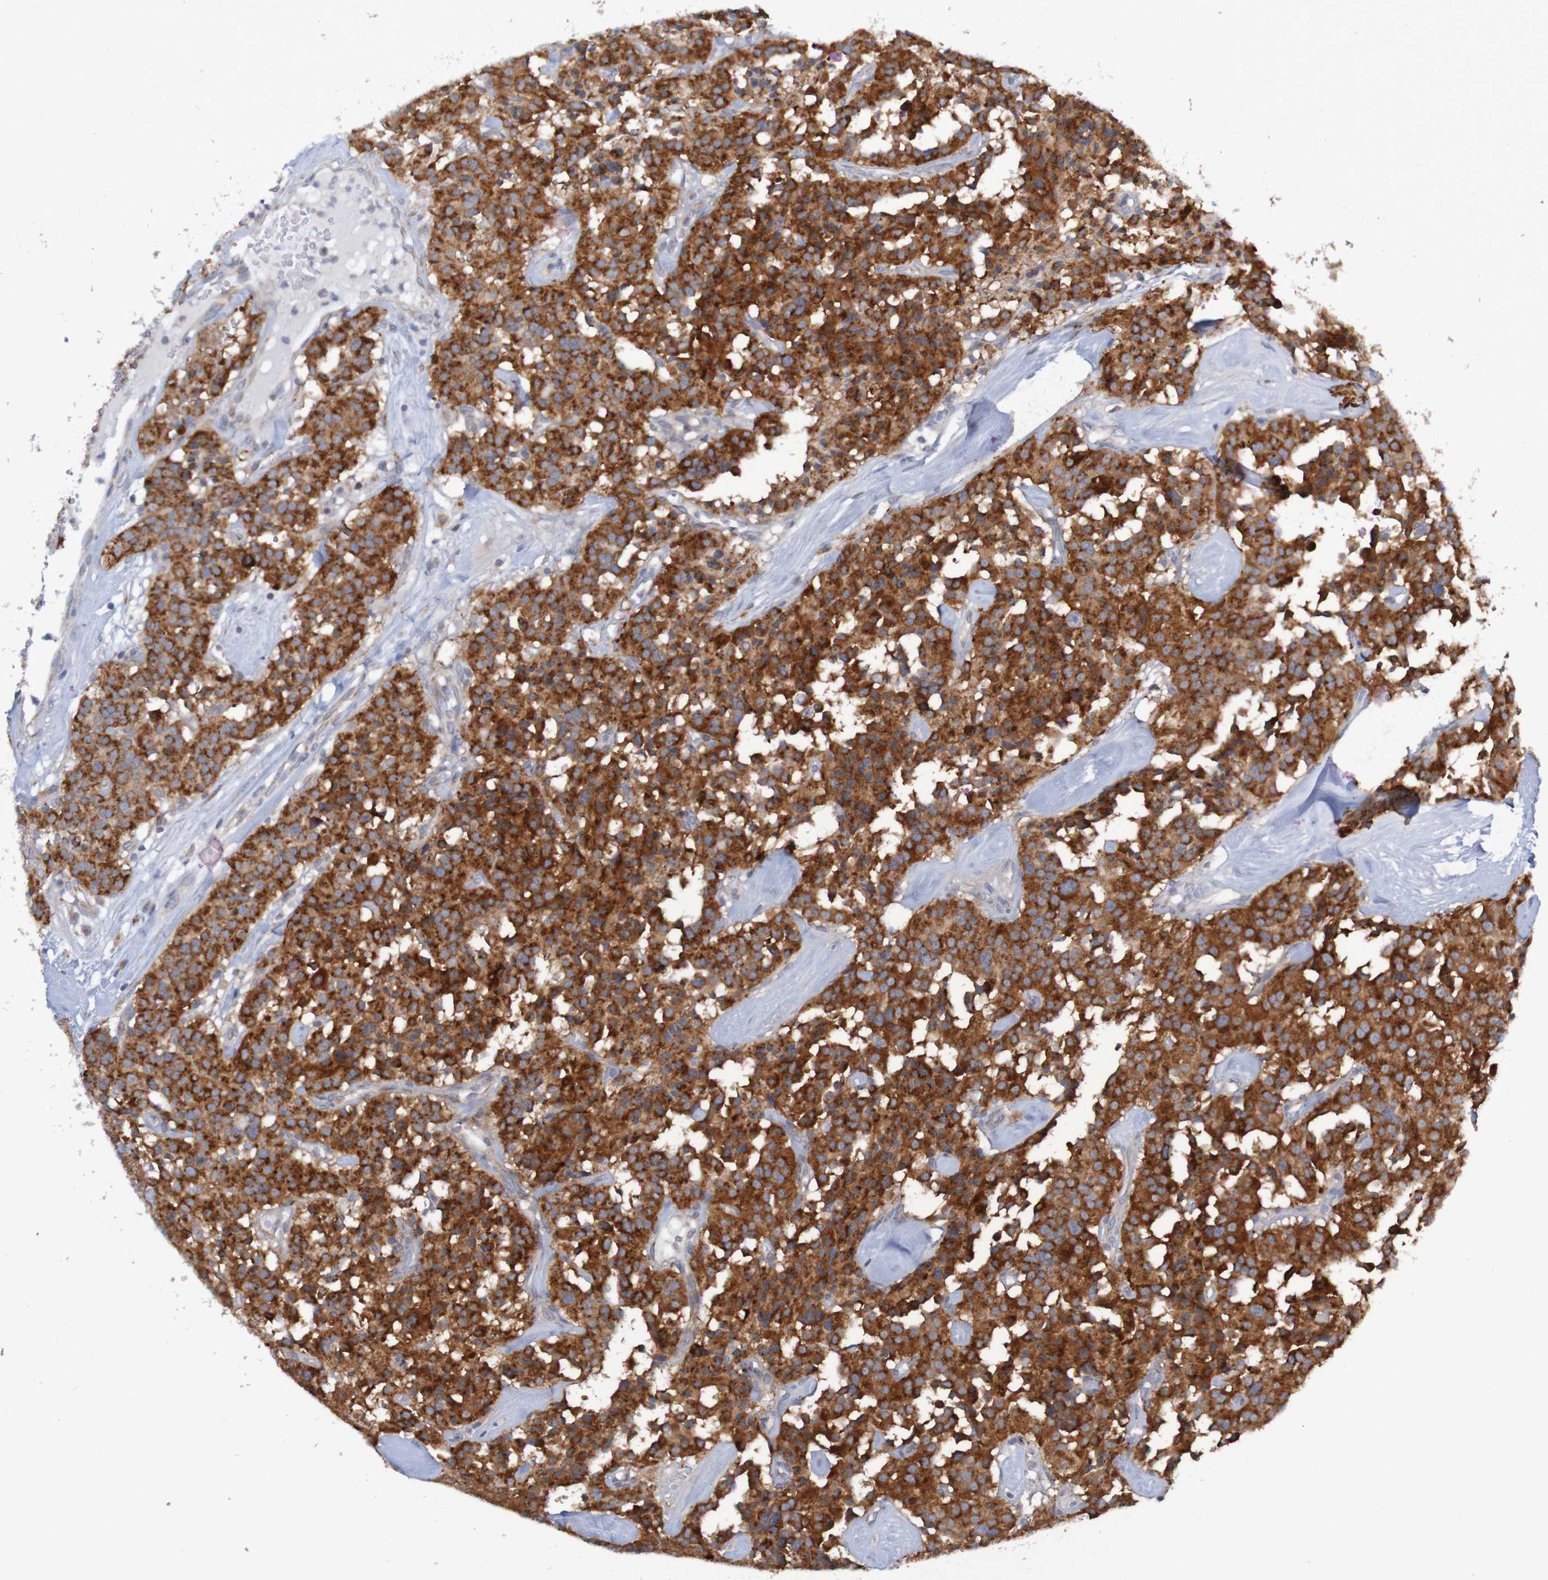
{"staining": {"intensity": "strong", "quantity": ">75%", "location": "cytoplasmic/membranous"}, "tissue": "carcinoid", "cell_type": "Tumor cells", "image_type": "cancer", "snomed": [{"axis": "morphology", "description": "Carcinoid, malignant, NOS"}, {"axis": "topography", "description": "Lung"}], "caption": "An IHC photomicrograph of neoplastic tissue is shown. Protein staining in brown shows strong cytoplasmic/membranous positivity in malignant carcinoid within tumor cells.", "gene": "LMBRD2", "patient": {"sex": "male", "age": 30}}